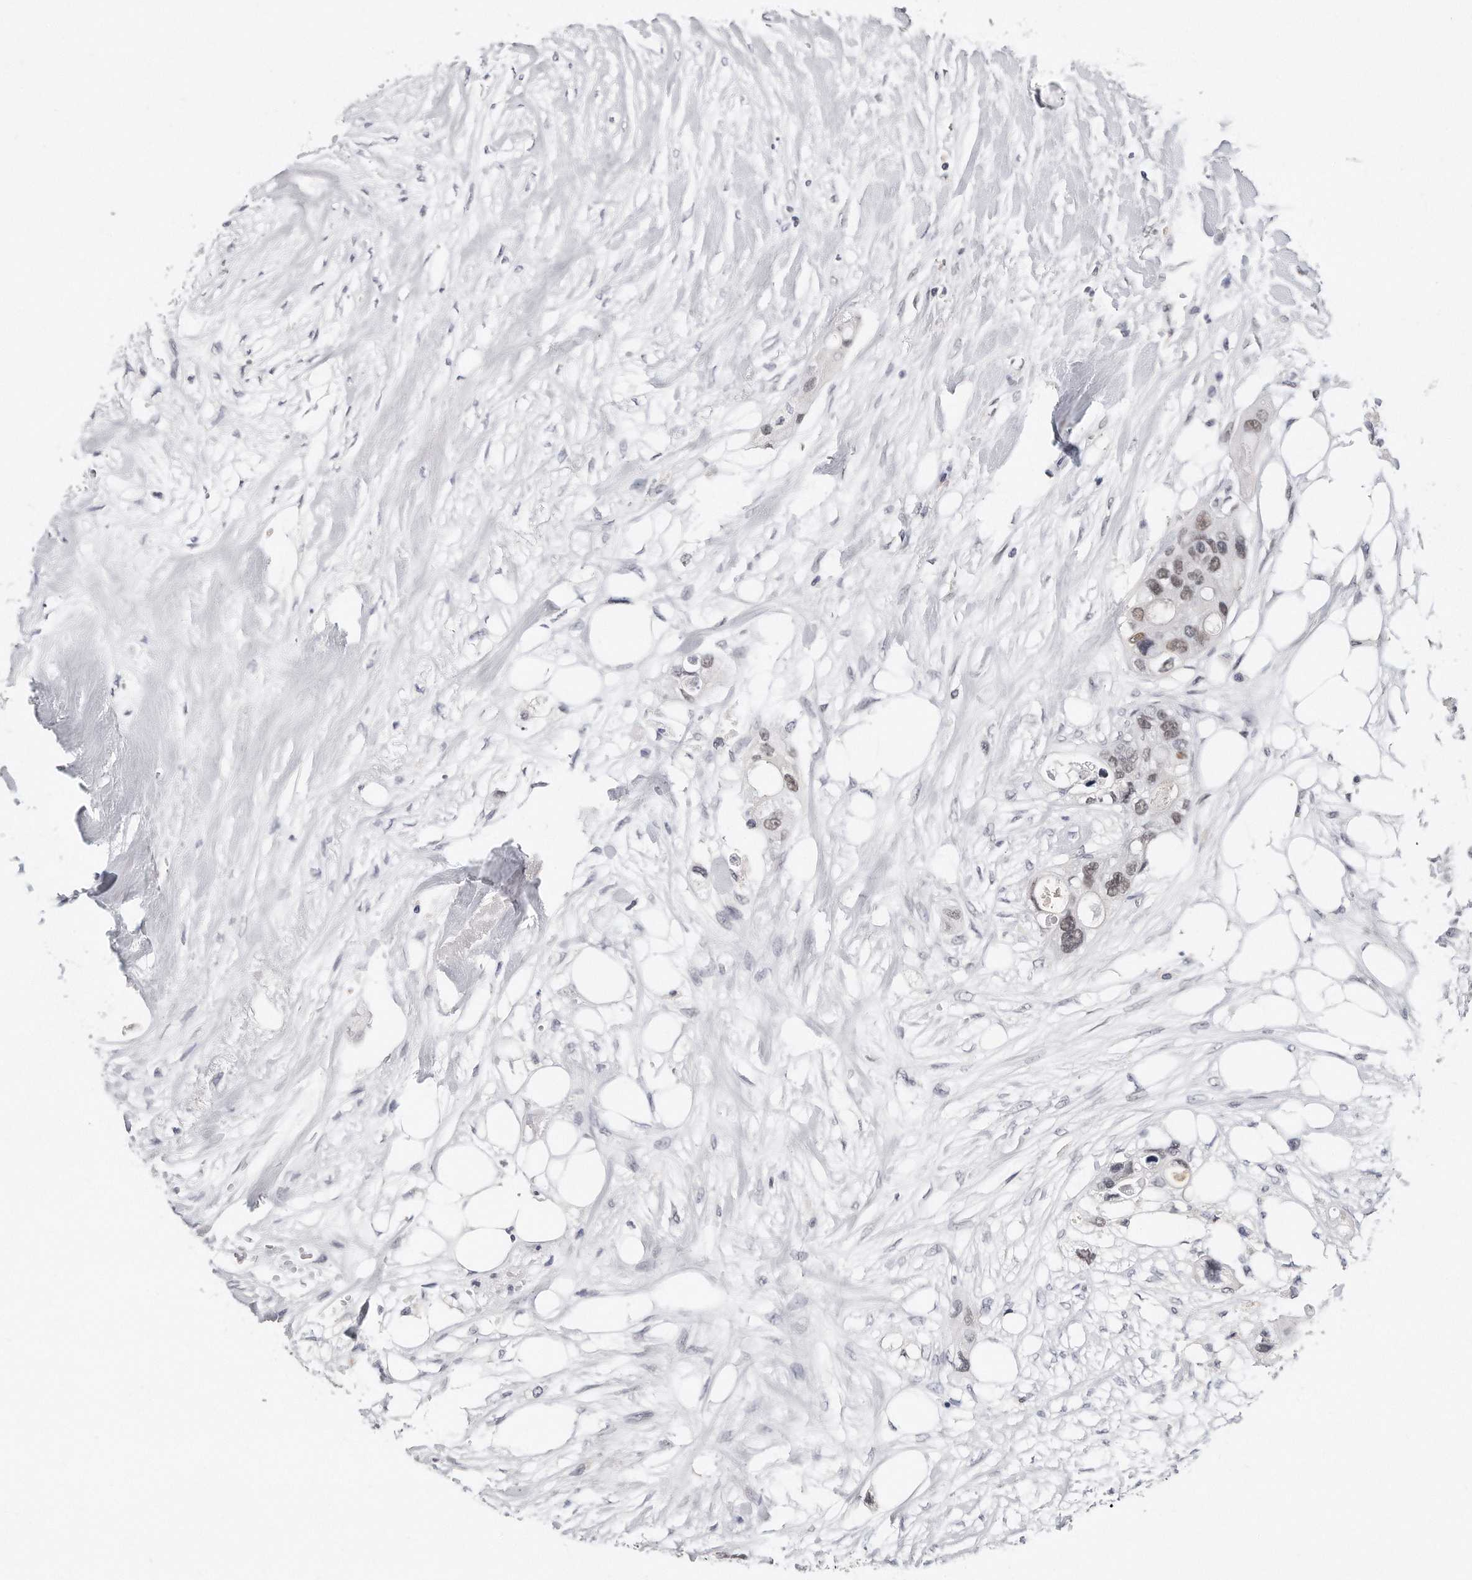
{"staining": {"intensity": "weak", "quantity": ">75%", "location": "nuclear"}, "tissue": "colorectal cancer", "cell_type": "Tumor cells", "image_type": "cancer", "snomed": [{"axis": "morphology", "description": "Adenocarcinoma, NOS"}, {"axis": "topography", "description": "Colon"}], "caption": "This photomicrograph displays immunohistochemistry (IHC) staining of colorectal adenocarcinoma, with low weak nuclear expression in approximately >75% of tumor cells.", "gene": "CTBP2", "patient": {"sex": "female", "age": 57}}